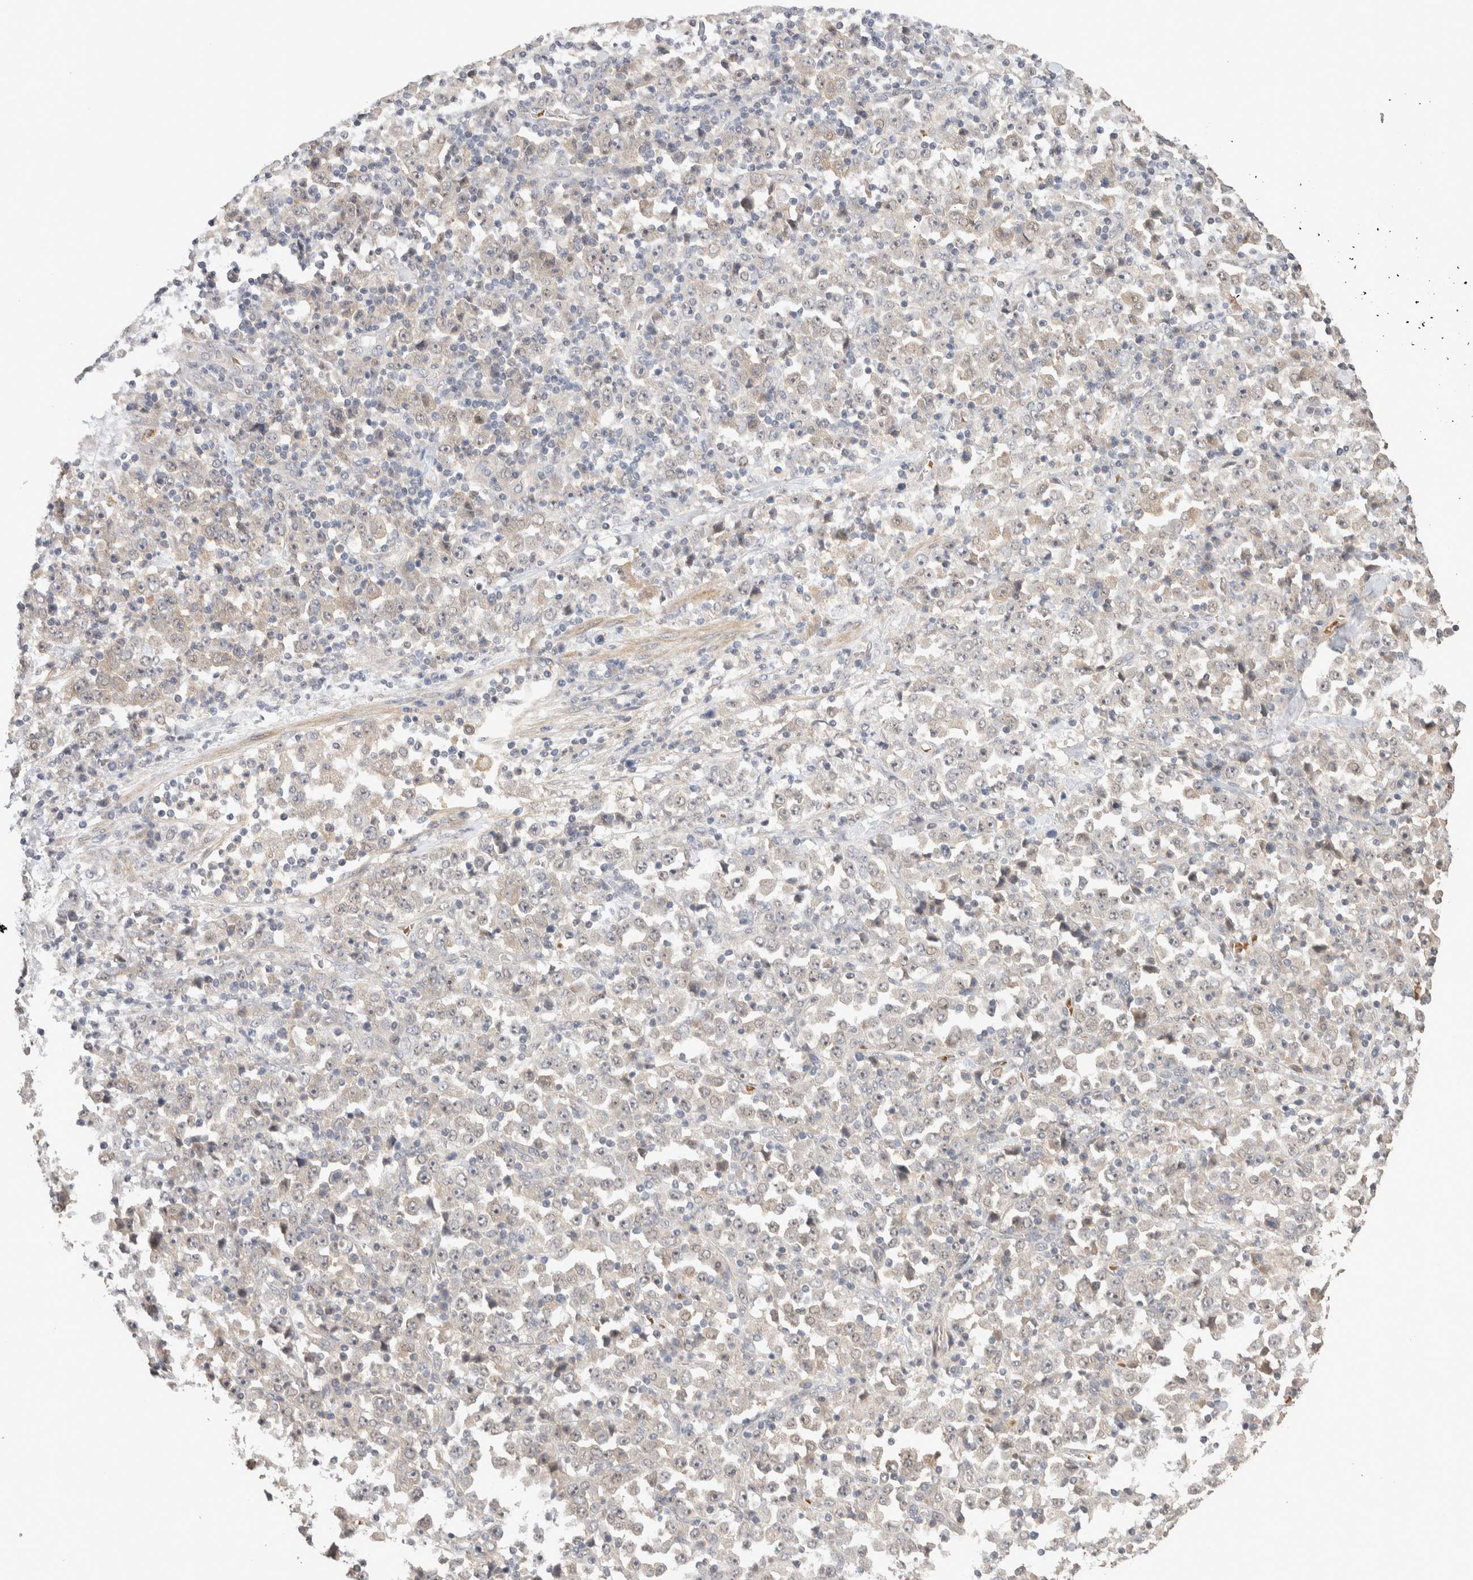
{"staining": {"intensity": "weak", "quantity": "<25%", "location": "cytoplasmic/membranous"}, "tissue": "stomach cancer", "cell_type": "Tumor cells", "image_type": "cancer", "snomed": [{"axis": "morphology", "description": "Normal tissue, NOS"}, {"axis": "morphology", "description": "Adenocarcinoma, NOS"}, {"axis": "topography", "description": "Stomach, upper"}, {"axis": "topography", "description": "Stomach"}], "caption": "Immunohistochemistry (IHC) histopathology image of stomach cancer (adenocarcinoma) stained for a protein (brown), which demonstrates no positivity in tumor cells.", "gene": "CASK", "patient": {"sex": "male", "age": 59}}